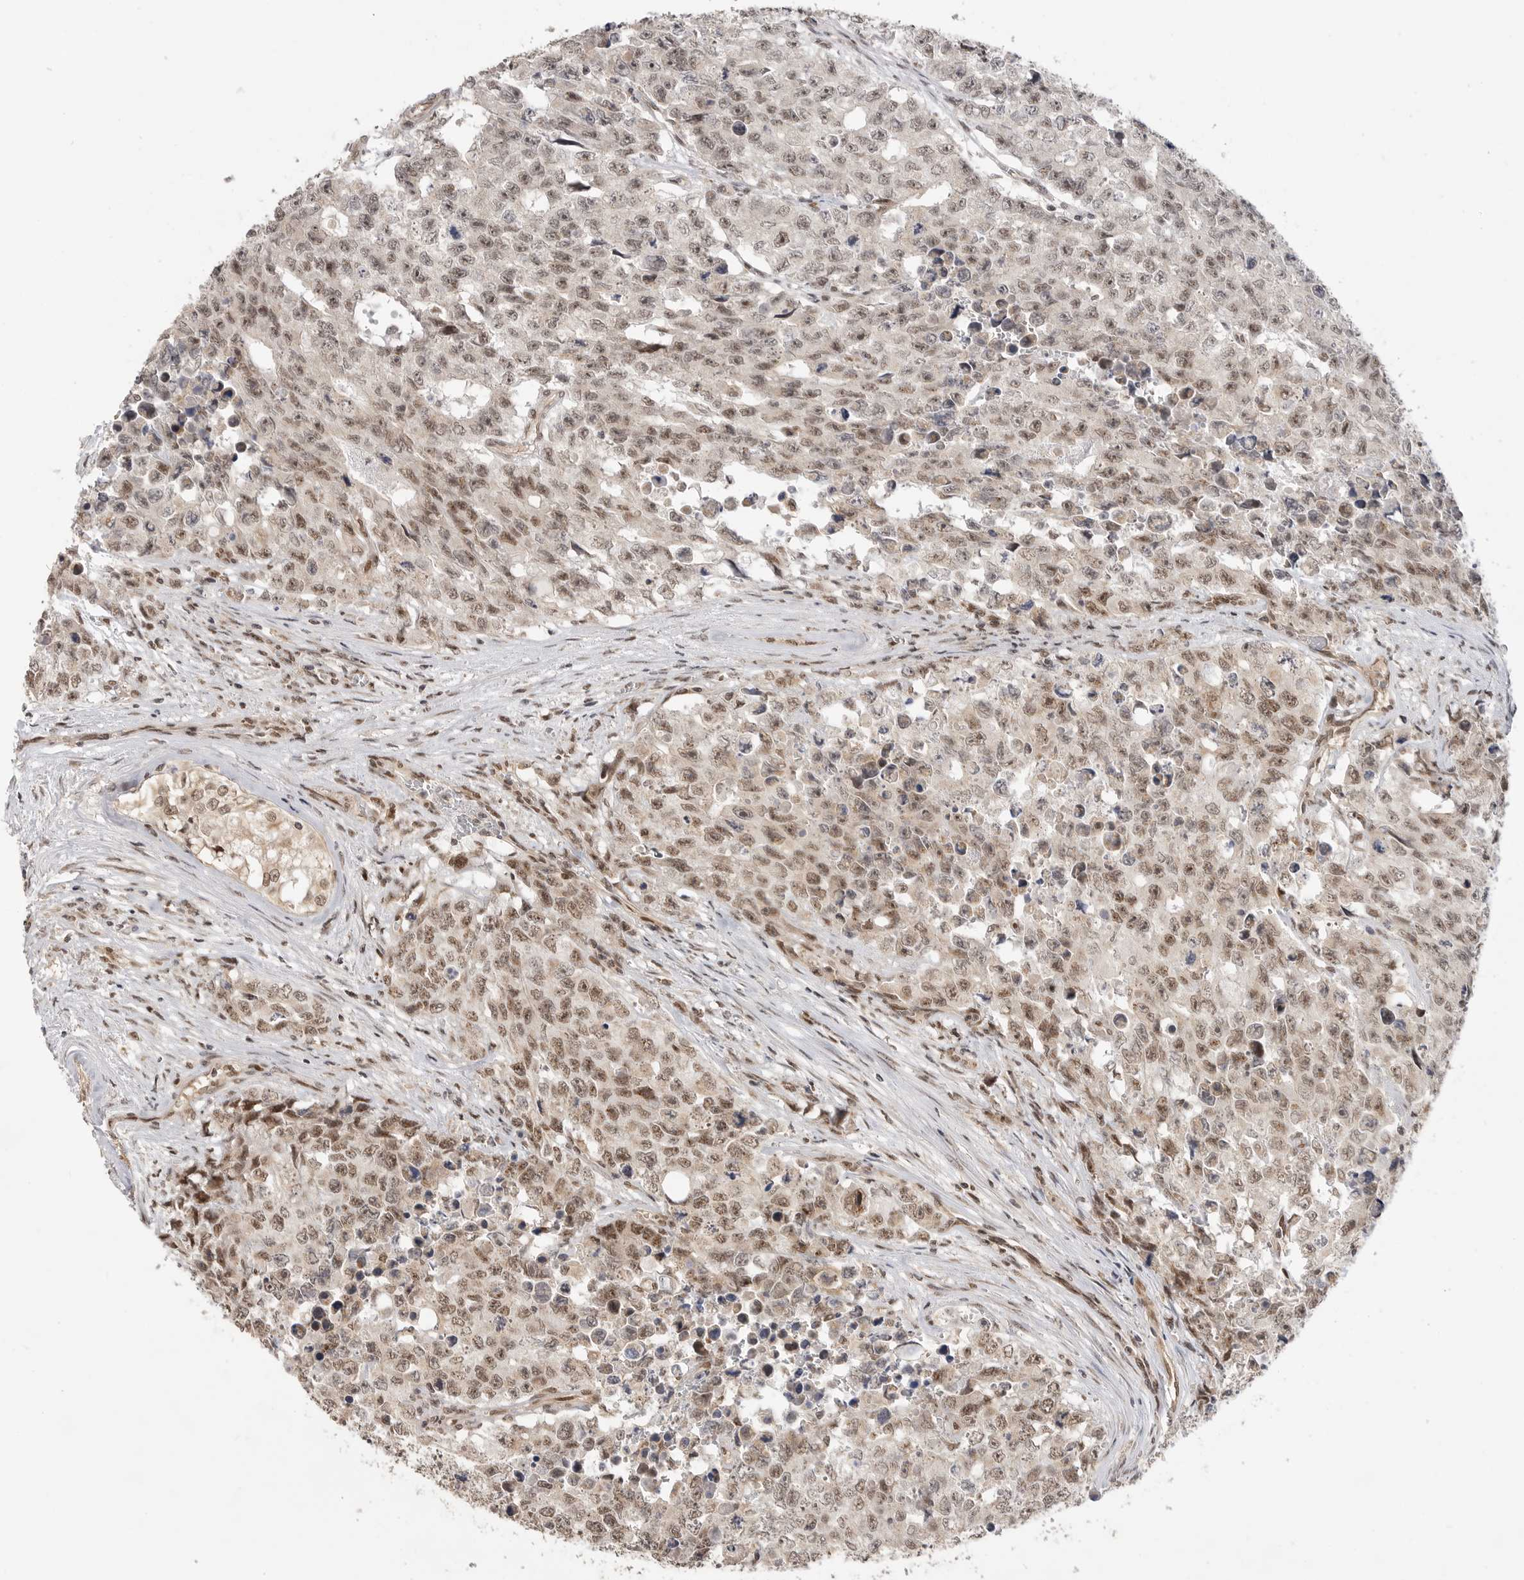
{"staining": {"intensity": "moderate", "quantity": ">75%", "location": "nuclear"}, "tissue": "testis cancer", "cell_type": "Tumor cells", "image_type": "cancer", "snomed": [{"axis": "morphology", "description": "Carcinoma, Embryonal, NOS"}, {"axis": "topography", "description": "Testis"}], "caption": "An image of human testis cancer stained for a protein shows moderate nuclear brown staining in tumor cells.", "gene": "ALKAL1", "patient": {"sex": "male", "age": 28}}